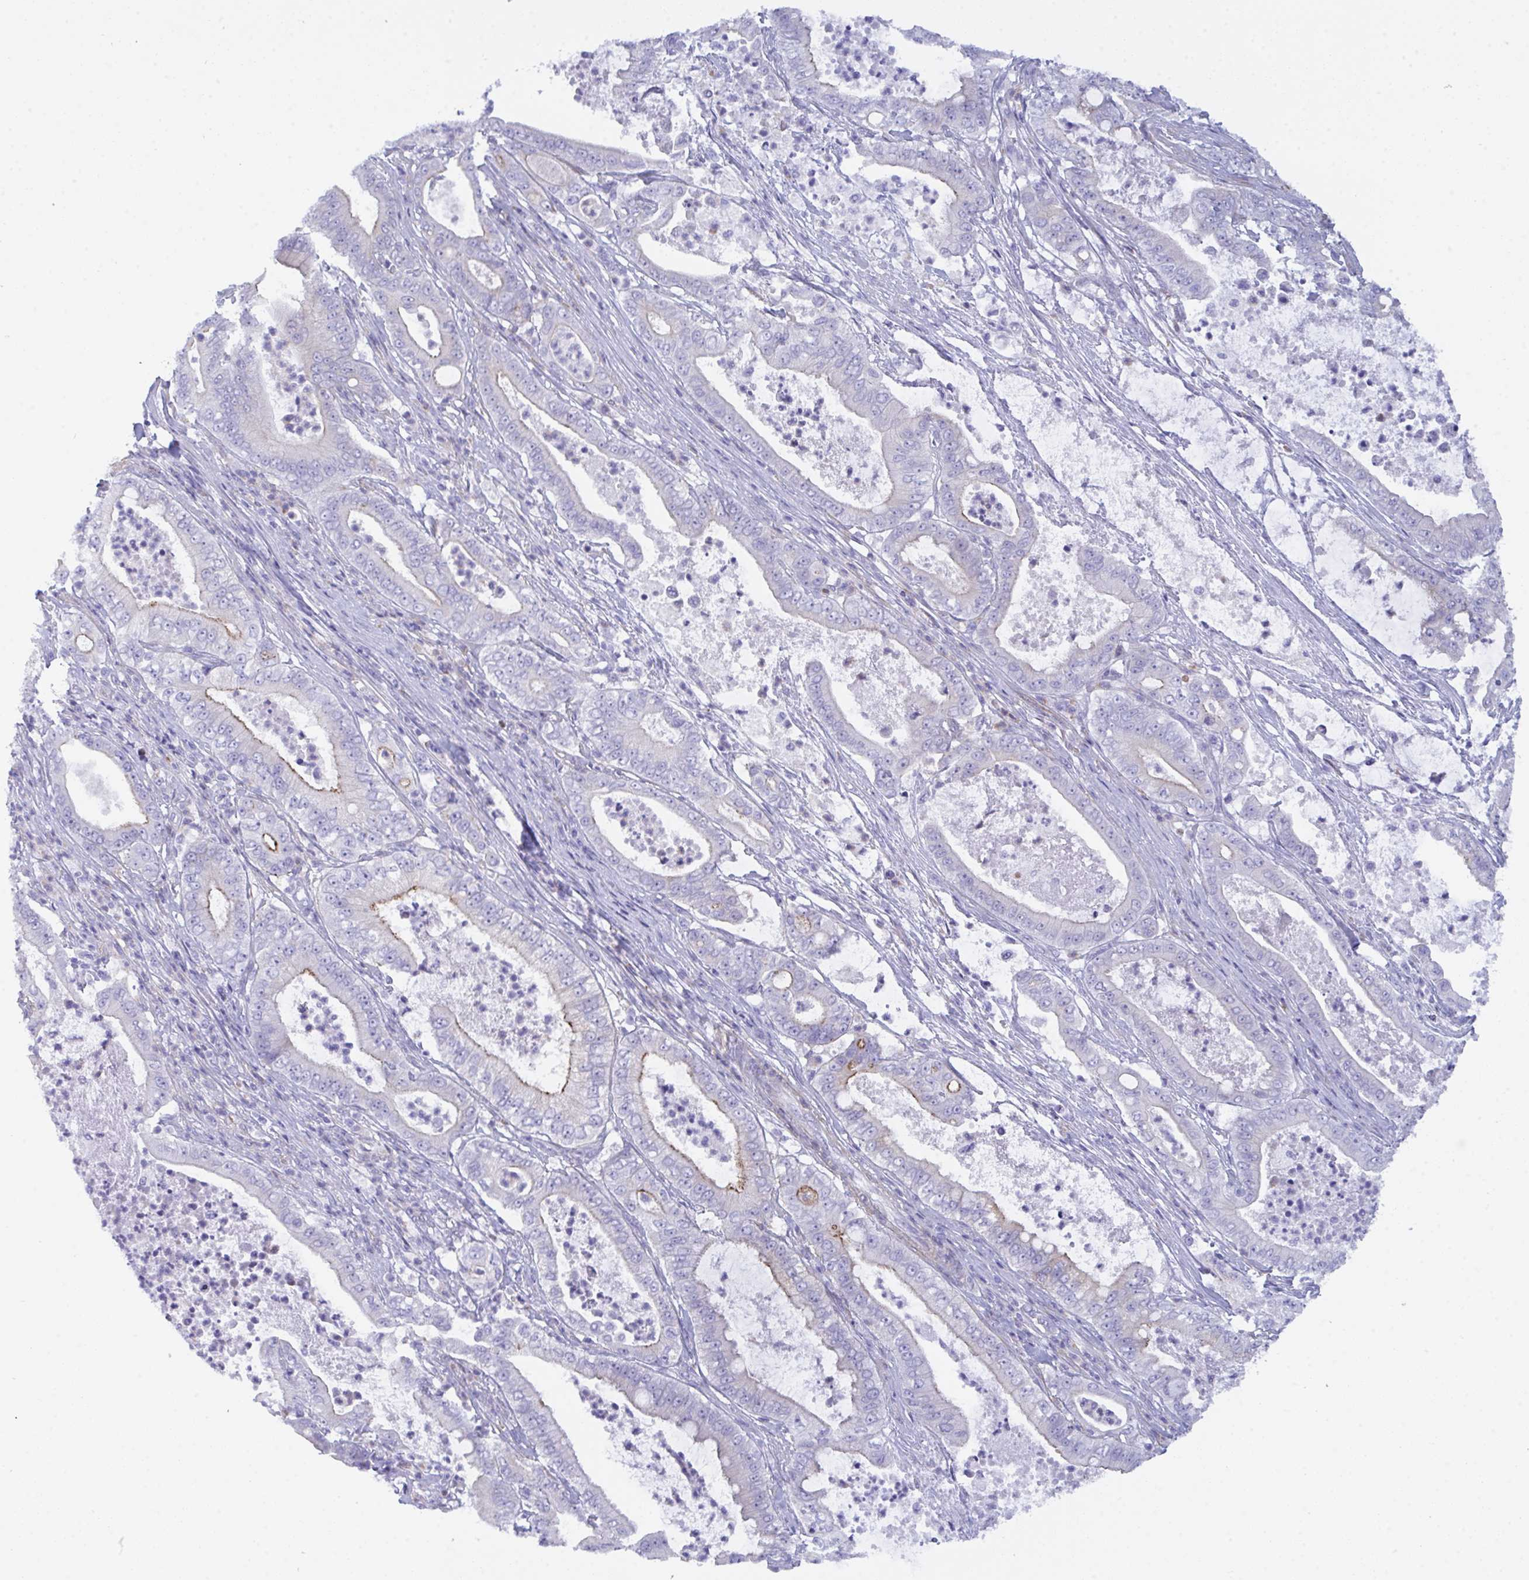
{"staining": {"intensity": "moderate", "quantity": "<25%", "location": "cytoplasmic/membranous"}, "tissue": "pancreatic cancer", "cell_type": "Tumor cells", "image_type": "cancer", "snomed": [{"axis": "morphology", "description": "Adenocarcinoma, NOS"}, {"axis": "topography", "description": "Pancreas"}], "caption": "Approximately <25% of tumor cells in human pancreatic cancer (adenocarcinoma) demonstrate moderate cytoplasmic/membranous protein expression as visualized by brown immunohistochemical staining.", "gene": "CEP170B", "patient": {"sex": "male", "age": 71}}